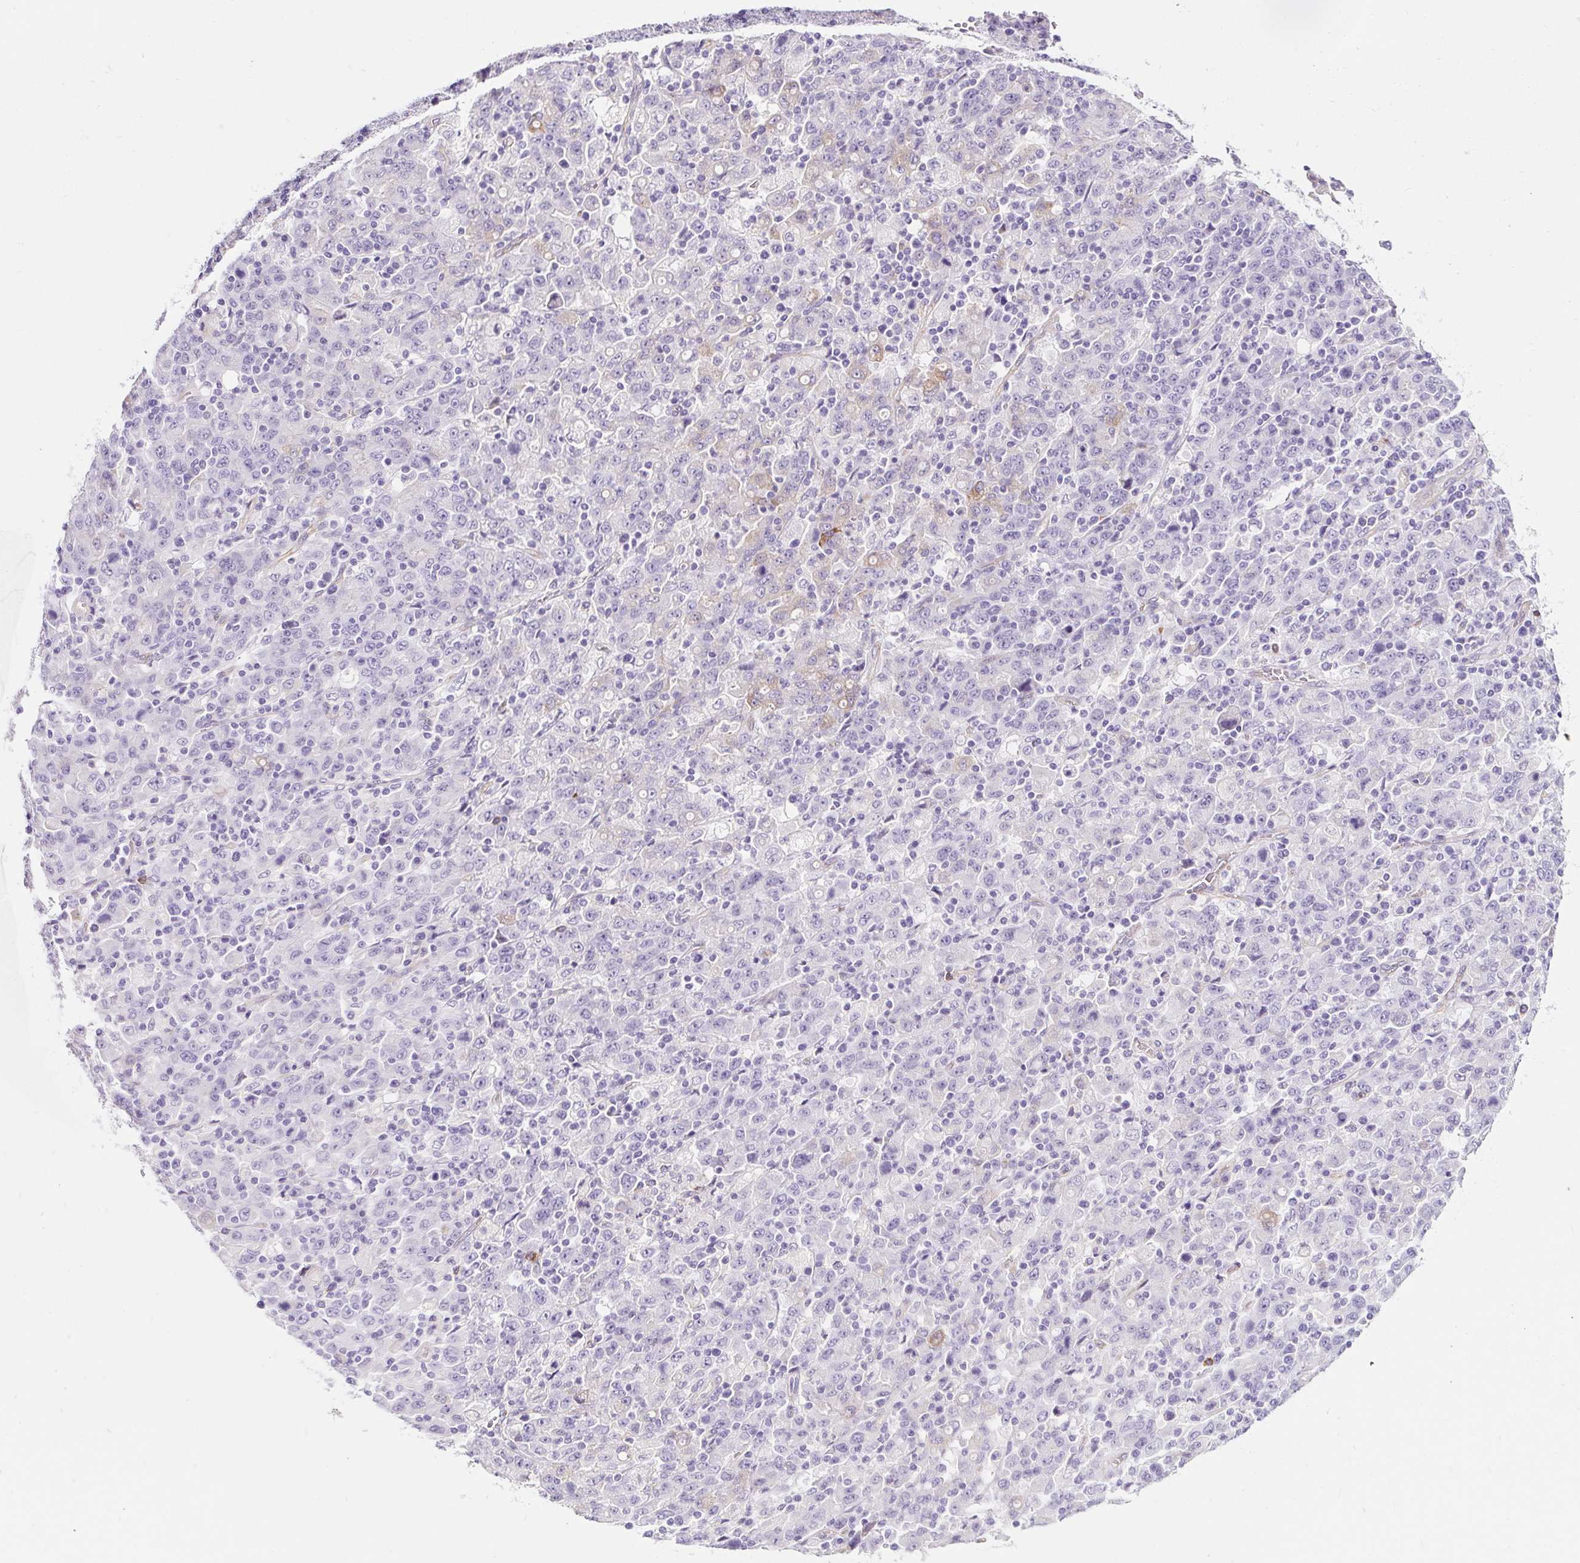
{"staining": {"intensity": "negative", "quantity": "none", "location": "none"}, "tissue": "stomach cancer", "cell_type": "Tumor cells", "image_type": "cancer", "snomed": [{"axis": "morphology", "description": "Adenocarcinoma, NOS"}, {"axis": "topography", "description": "Stomach, upper"}], "caption": "Tumor cells show no significant expression in stomach cancer (adenocarcinoma). Brightfield microscopy of immunohistochemistry (IHC) stained with DAB (3,3'-diaminobenzidine) (brown) and hematoxylin (blue), captured at high magnification.", "gene": "BCAS1", "patient": {"sex": "male", "age": 69}}